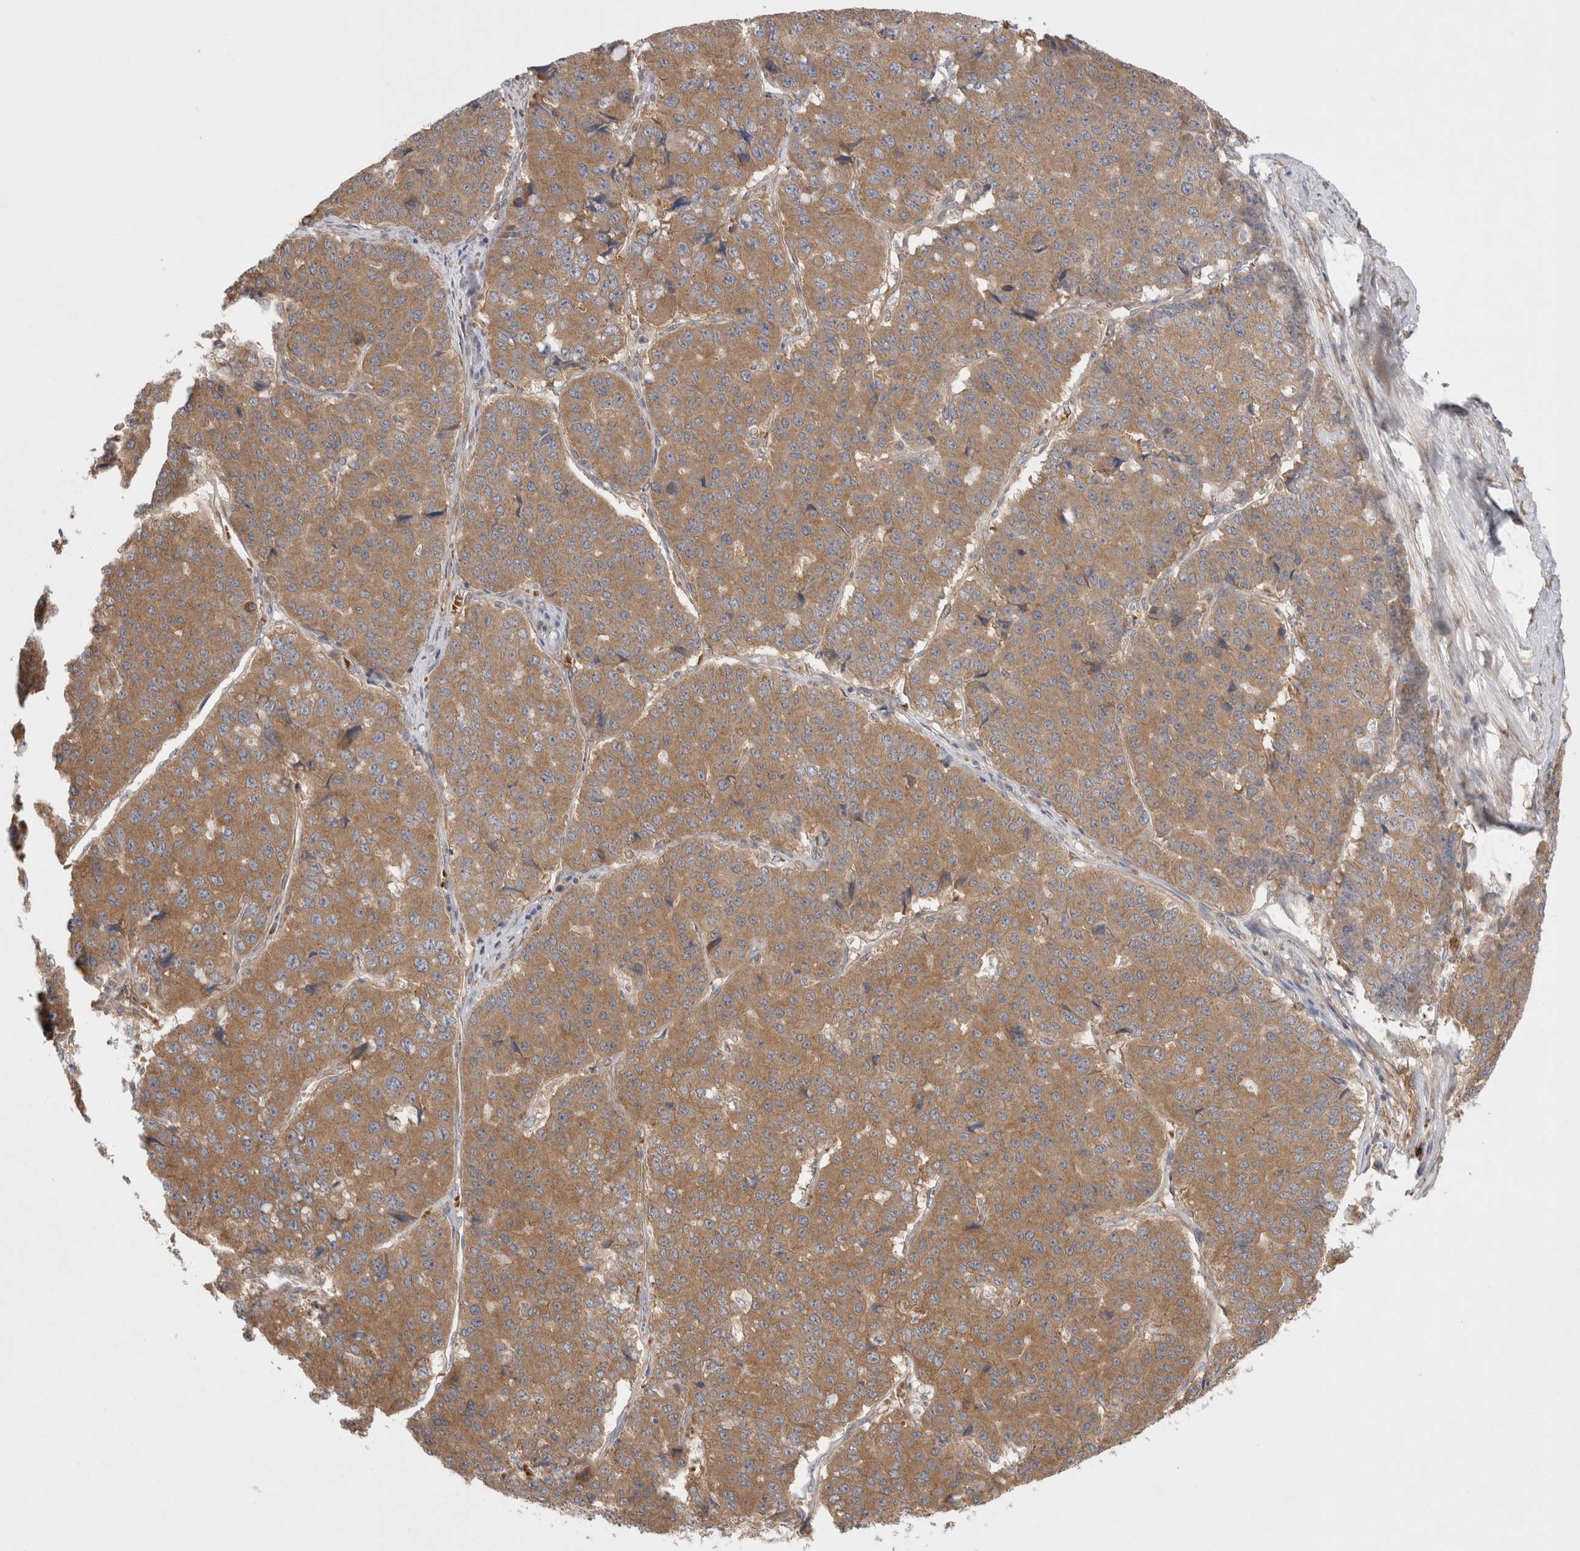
{"staining": {"intensity": "moderate", "quantity": ">75%", "location": "cytoplasmic/membranous"}, "tissue": "pancreatic cancer", "cell_type": "Tumor cells", "image_type": "cancer", "snomed": [{"axis": "morphology", "description": "Adenocarcinoma, NOS"}, {"axis": "topography", "description": "Pancreas"}], "caption": "Moderate cytoplasmic/membranous positivity is present in approximately >75% of tumor cells in pancreatic cancer. Immunohistochemistry (ihc) stains the protein of interest in brown and the nuclei are stained blue.", "gene": "EIF3E", "patient": {"sex": "male", "age": 50}}